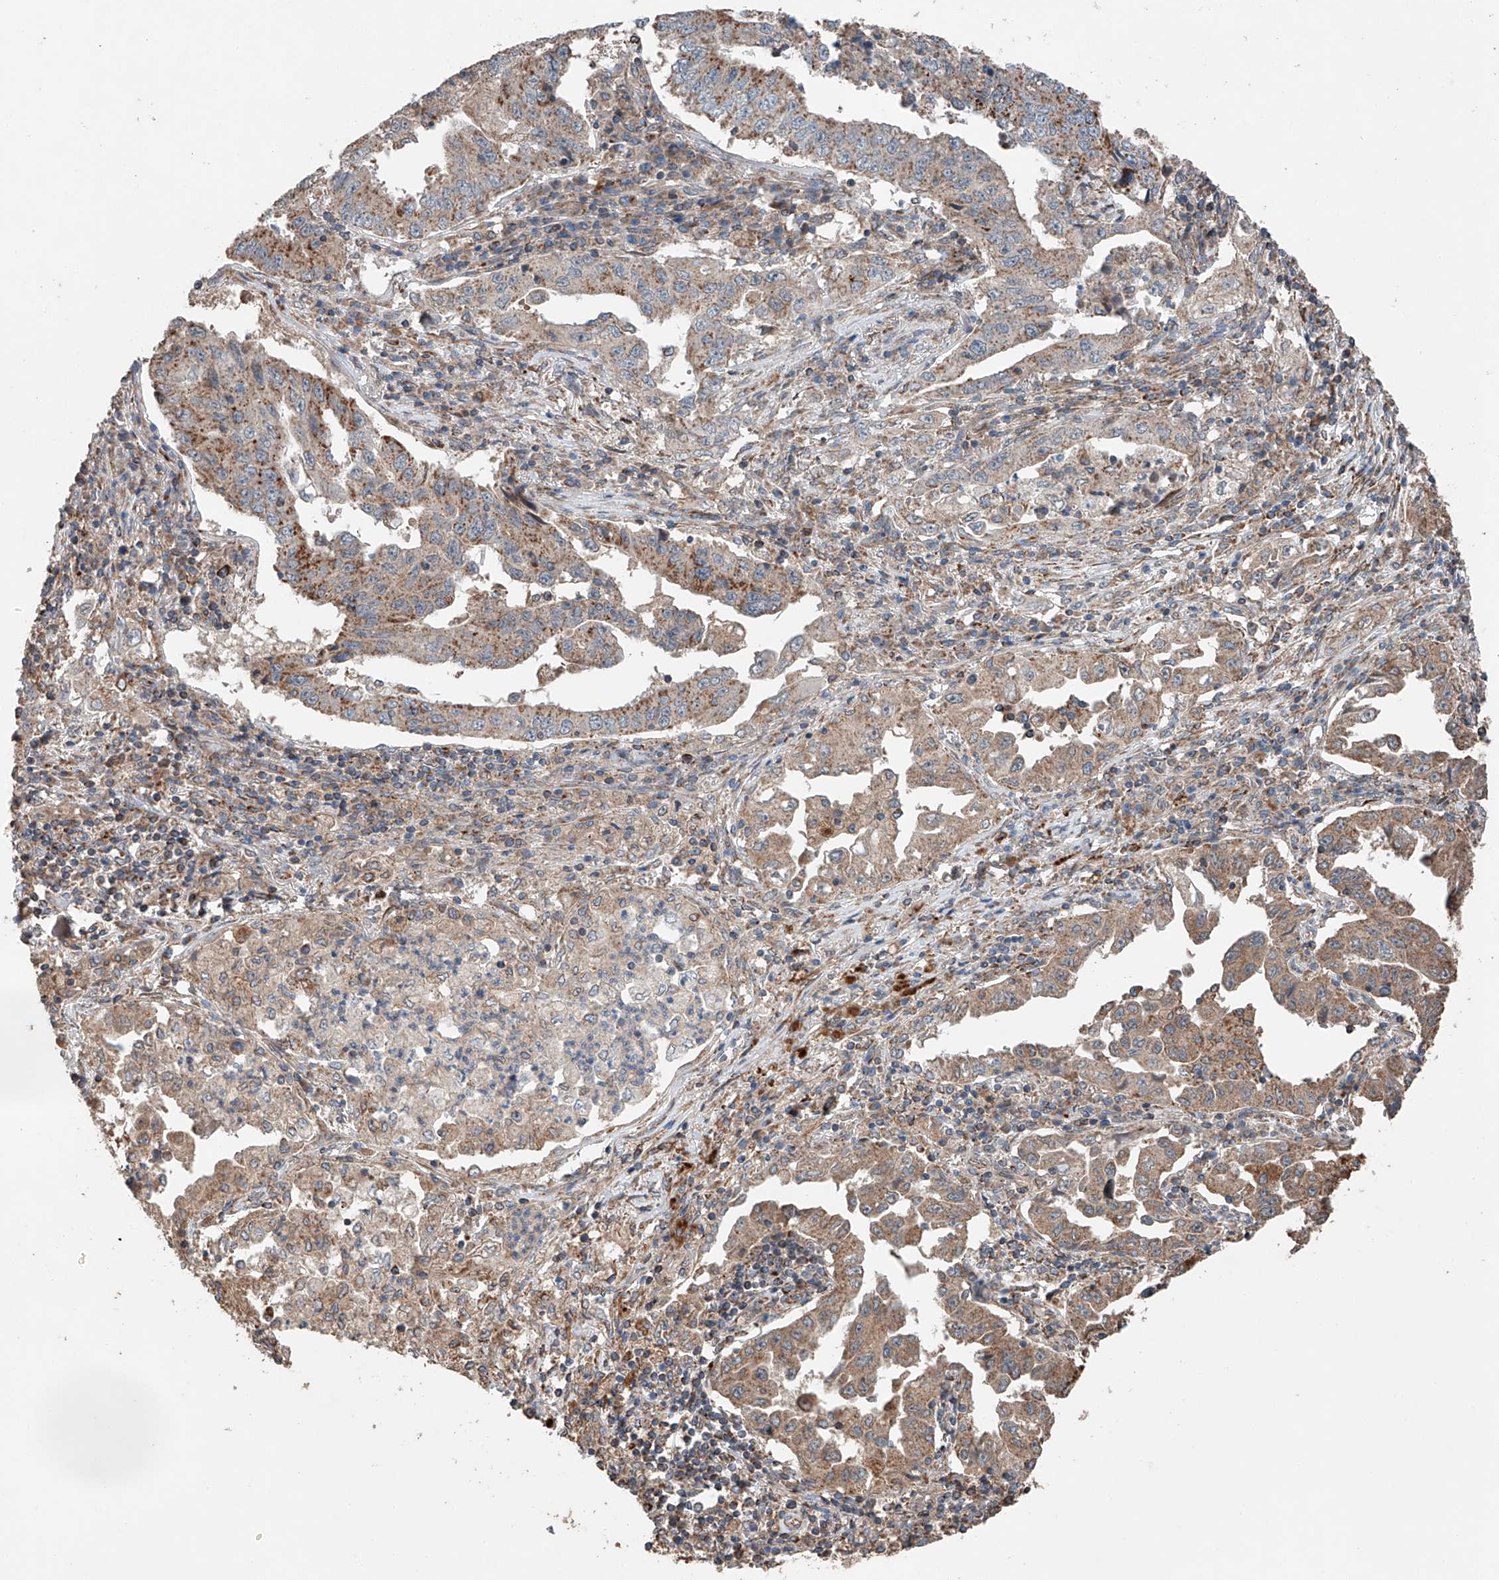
{"staining": {"intensity": "moderate", "quantity": ">75%", "location": "cytoplasmic/membranous"}, "tissue": "lung cancer", "cell_type": "Tumor cells", "image_type": "cancer", "snomed": [{"axis": "morphology", "description": "Adenocarcinoma, NOS"}, {"axis": "topography", "description": "Lung"}], "caption": "Immunohistochemistry (IHC) (DAB (3,3'-diaminobenzidine)) staining of lung cancer demonstrates moderate cytoplasmic/membranous protein positivity in about >75% of tumor cells.", "gene": "AP4B1", "patient": {"sex": "female", "age": 51}}